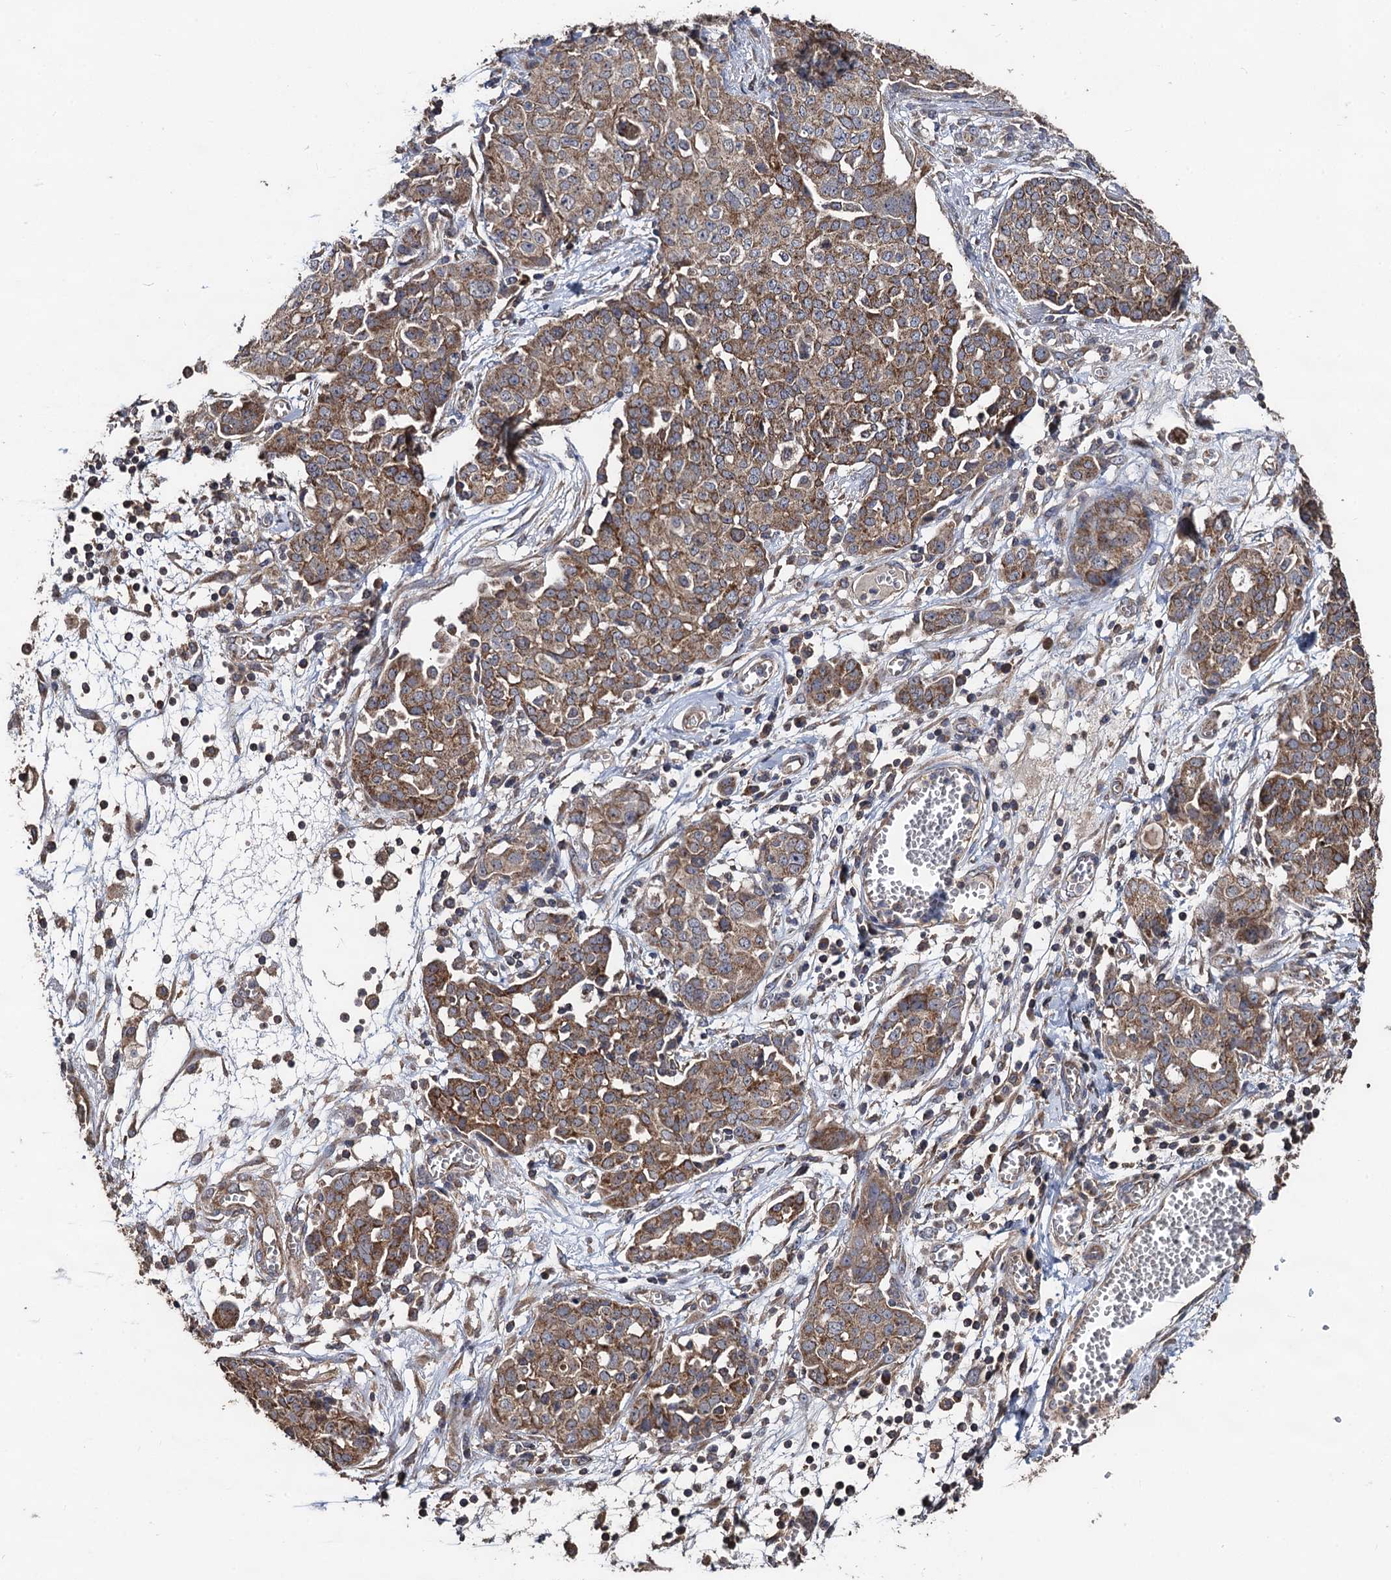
{"staining": {"intensity": "moderate", "quantity": ">75%", "location": "cytoplasmic/membranous"}, "tissue": "ovarian cancer", "cell_type": "Tumor cells", "image_type": "cancer", "snomed": [{"axis": "morphology", "description": "Cystadenocarcinoma, serous, NOS"}, {"axis": "topography", "description": "Soft tissue"}, {"axis": "topography", "description": "Ovary"}], "caption": "Brown immunohistochemical staining in human ovarian serous cystadenocarcinoma exhibits moderate cytoplasmic/membranous positivity in about >75% of tumor cells.", "gene": "PPTC7", "patient": {"sex": "female", "age": 57}}